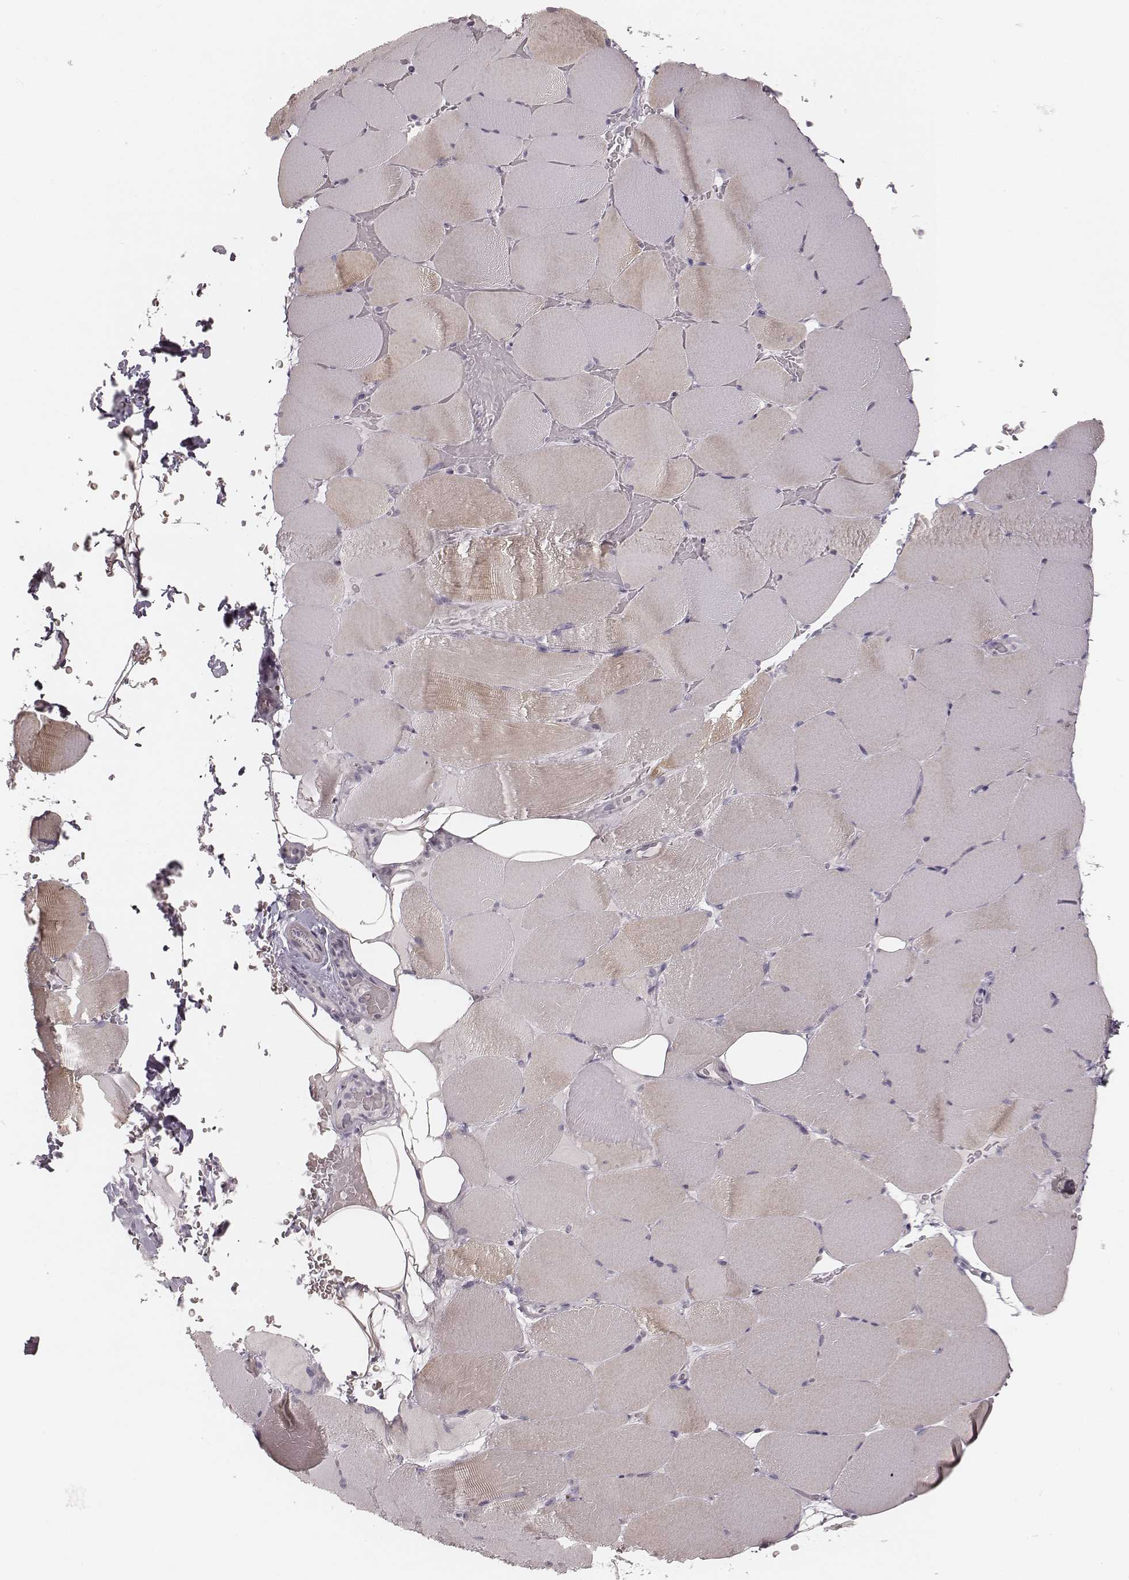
{"staining": {"intensity": "negative", "quantity": "none", "location": "none"}, "tissue": "skeletal muscle", "cell_type": "Myocytes", "image_type": "normal", "snomed": [{"axis": "morphology", "description": "Normal tissue, NOS"}, {"axis": "topography", "description": "Skeletal muscle"}], "caption": "Immunohistochemistry histopathology image of benign human skeletal muscle stained for a protein (brown), which exhibits no positivity in myocytes. The staining was performed using DAB to visualize the protein expression in brown, while the nuclei were stained in blue with hematoxylin (Magnification: 20x).", "gene": "SPATA24", "patient": {"sex": "female", "age": 37}}